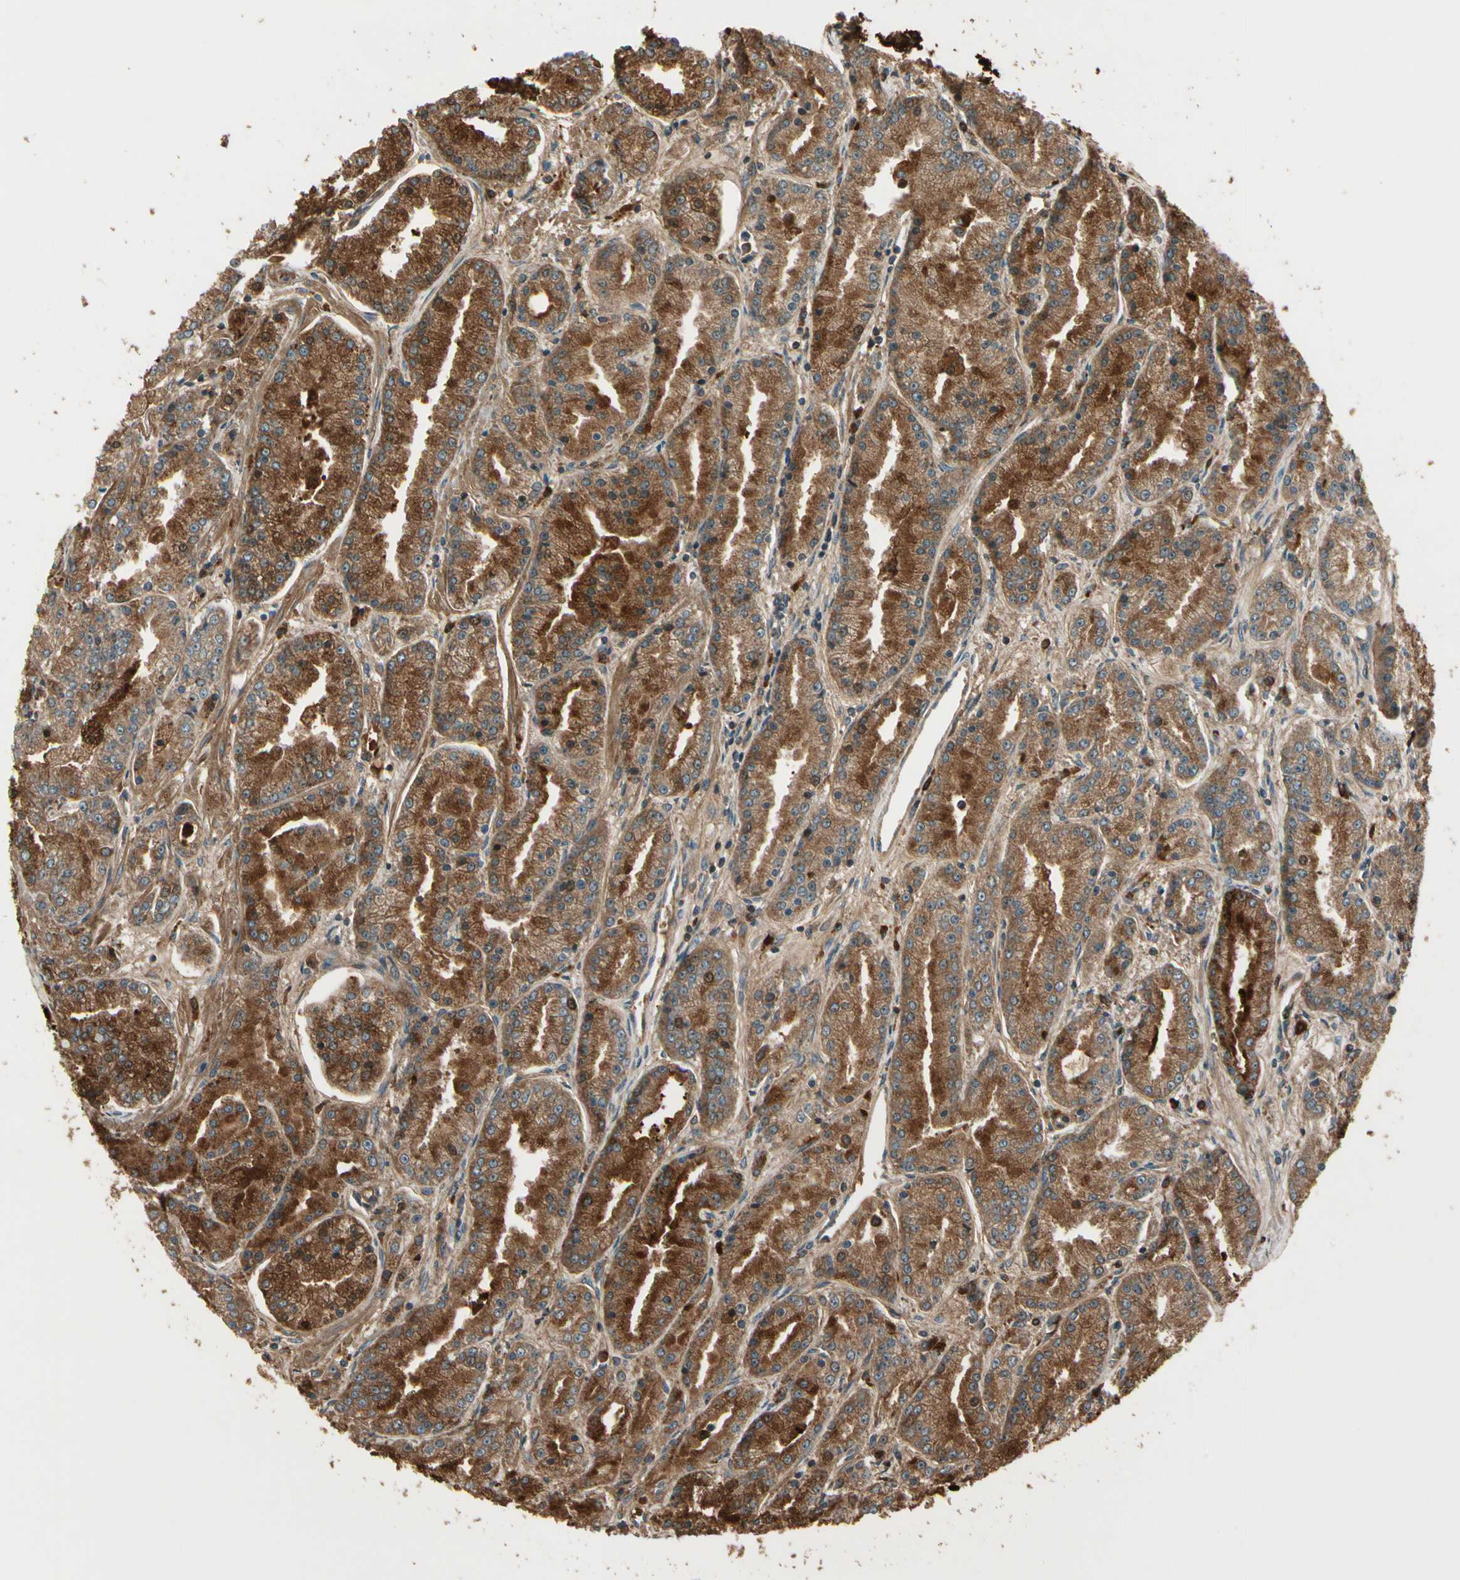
{"staining": {"intensity": "moderate", "quantity": ">75%", "location": "cytoplasmic/membranous"}, "tissue": "prostate cancer", "cell_type": "Tumor cells", "image_type": "cancer", "snomed": [{"axis": "morphology", "description": "Adenocarcinoma, High grade"}, {"axis": "topography", "description": "Prostate"}], "caption": "Protein analysis of high-grade adenocarcinoma (prostate) tissue exhibits moderate cytoplasmic/membranous expression in about >75% of tumor cells.", "gene": "STX11", "patient": {"sex": "male", "age": 61}}